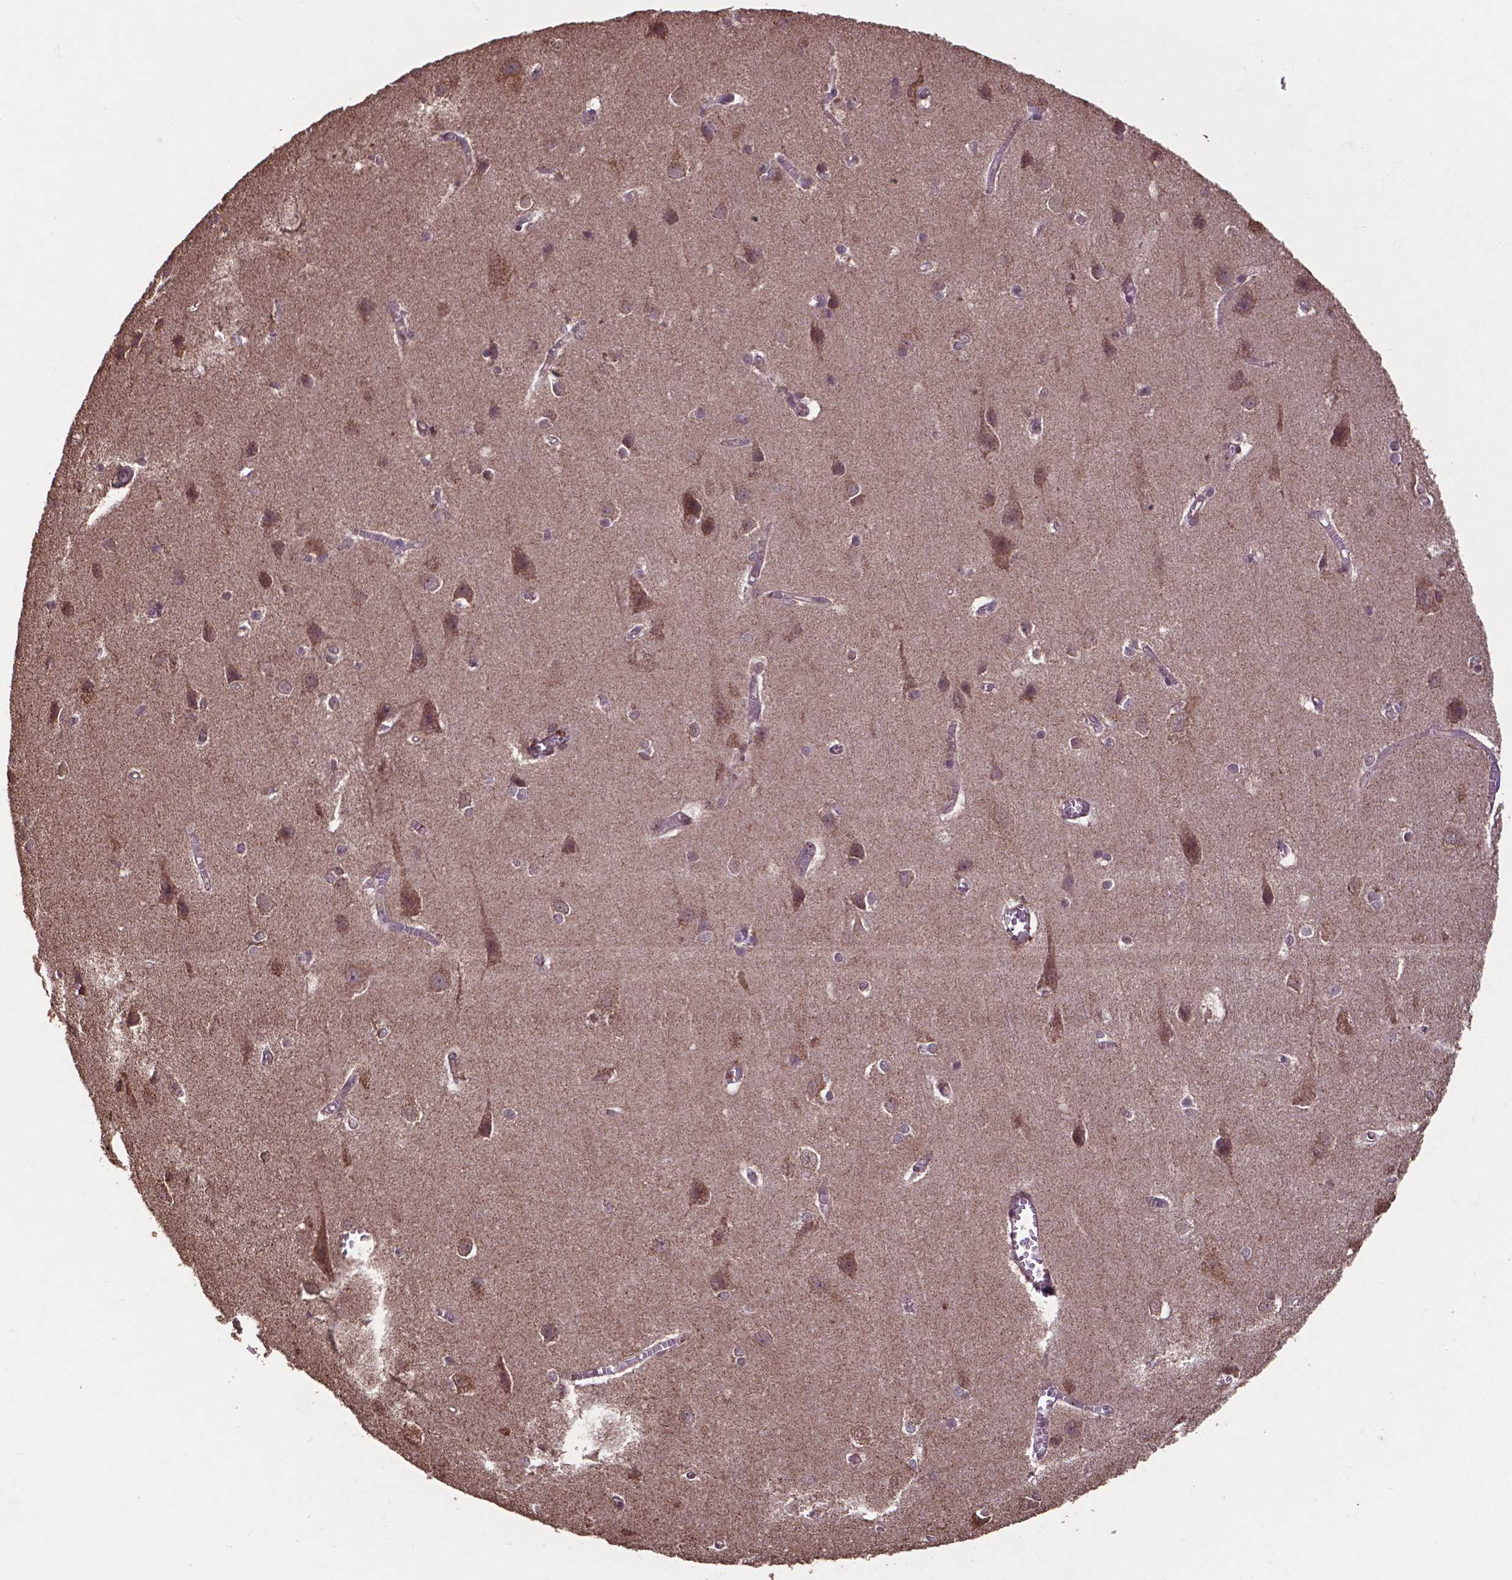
{"staining": {"intensity": "negative", "quantity": "none", "location": "none"}, "tissue": "cerebral cortex", "cell_type": "Endothelial cells", "image_type": "normal", "snomed": [{"axis": "morphology", "description": "Normal tissue, NOS"}, {"axis": "topography", "description": "Cerebral cortex"}], "caption": "Immunohistochemical staining of normal cerebral cortex shows no significant positivity in endothelial cells. The staining was performed using DAB (3,3'-diaminobenzidine) to visualize the protein expression in brown, while the nuclei were stained in blue with hematoxylin (Magnification: 20x).", "gene": "DCAF1", "patient": {"sex": "male", "age": 37}}